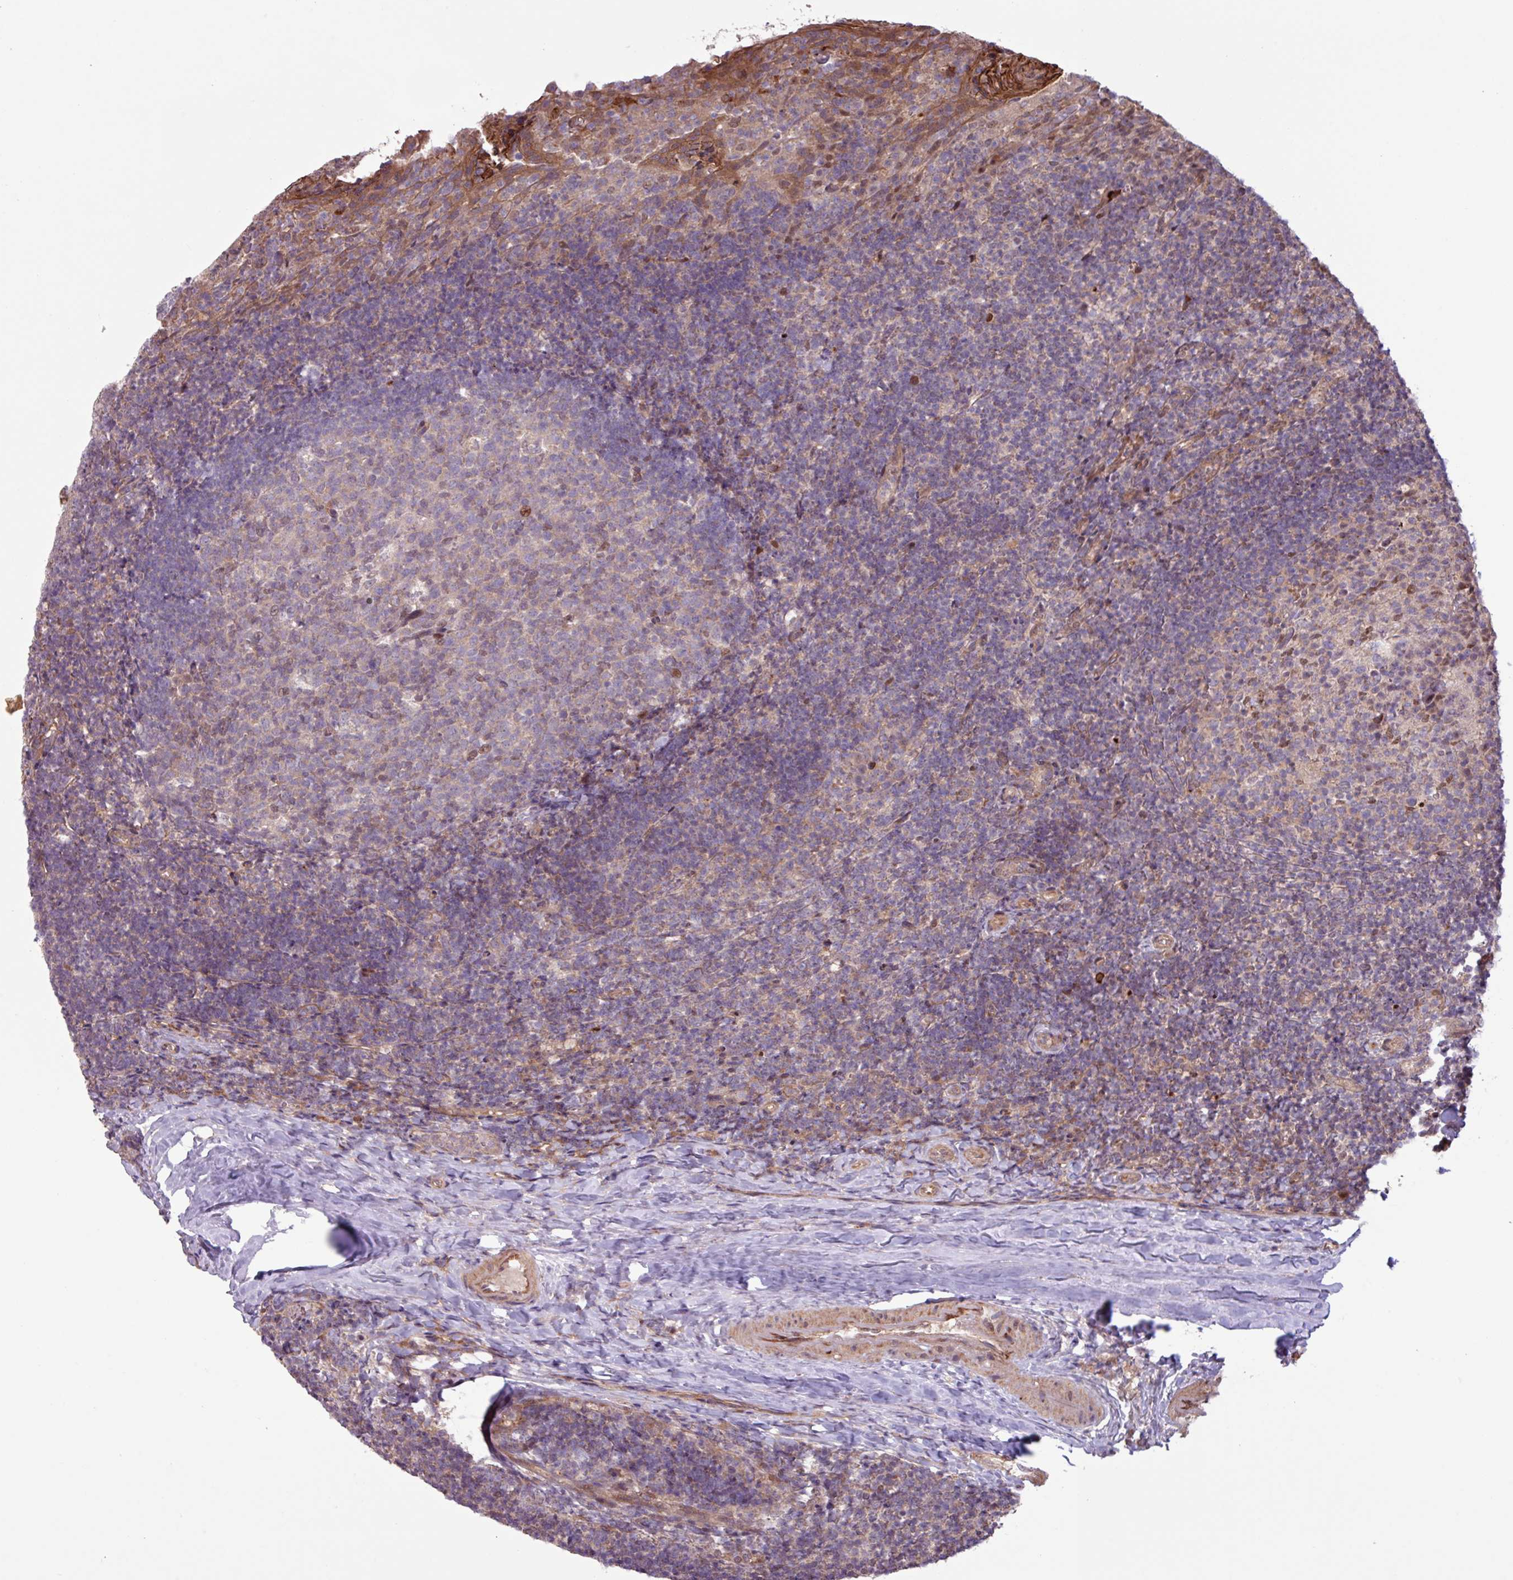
{"staining": {"intensity": "weak", "quantity": "<25%", "location": "cytoplasmic/membranous,nuclear"}, "tissue": "tonsil", "cell_type": "Germinal center cells", "image_type": "normal", "snomed": [{"axis": "morphology", "description": "Normal tissue, NOS"}, {"axis": "topography", "description": "Tonsil"}], "caption": "This image is of benign tonsil stained with immunohistochemistry (IHC) to label a protein in brown with the nuclei are counter-stained blue. There is no expression in germinal center cells.", "gene": "PDPR", "patient": {"sex": "female", "age": 10}}